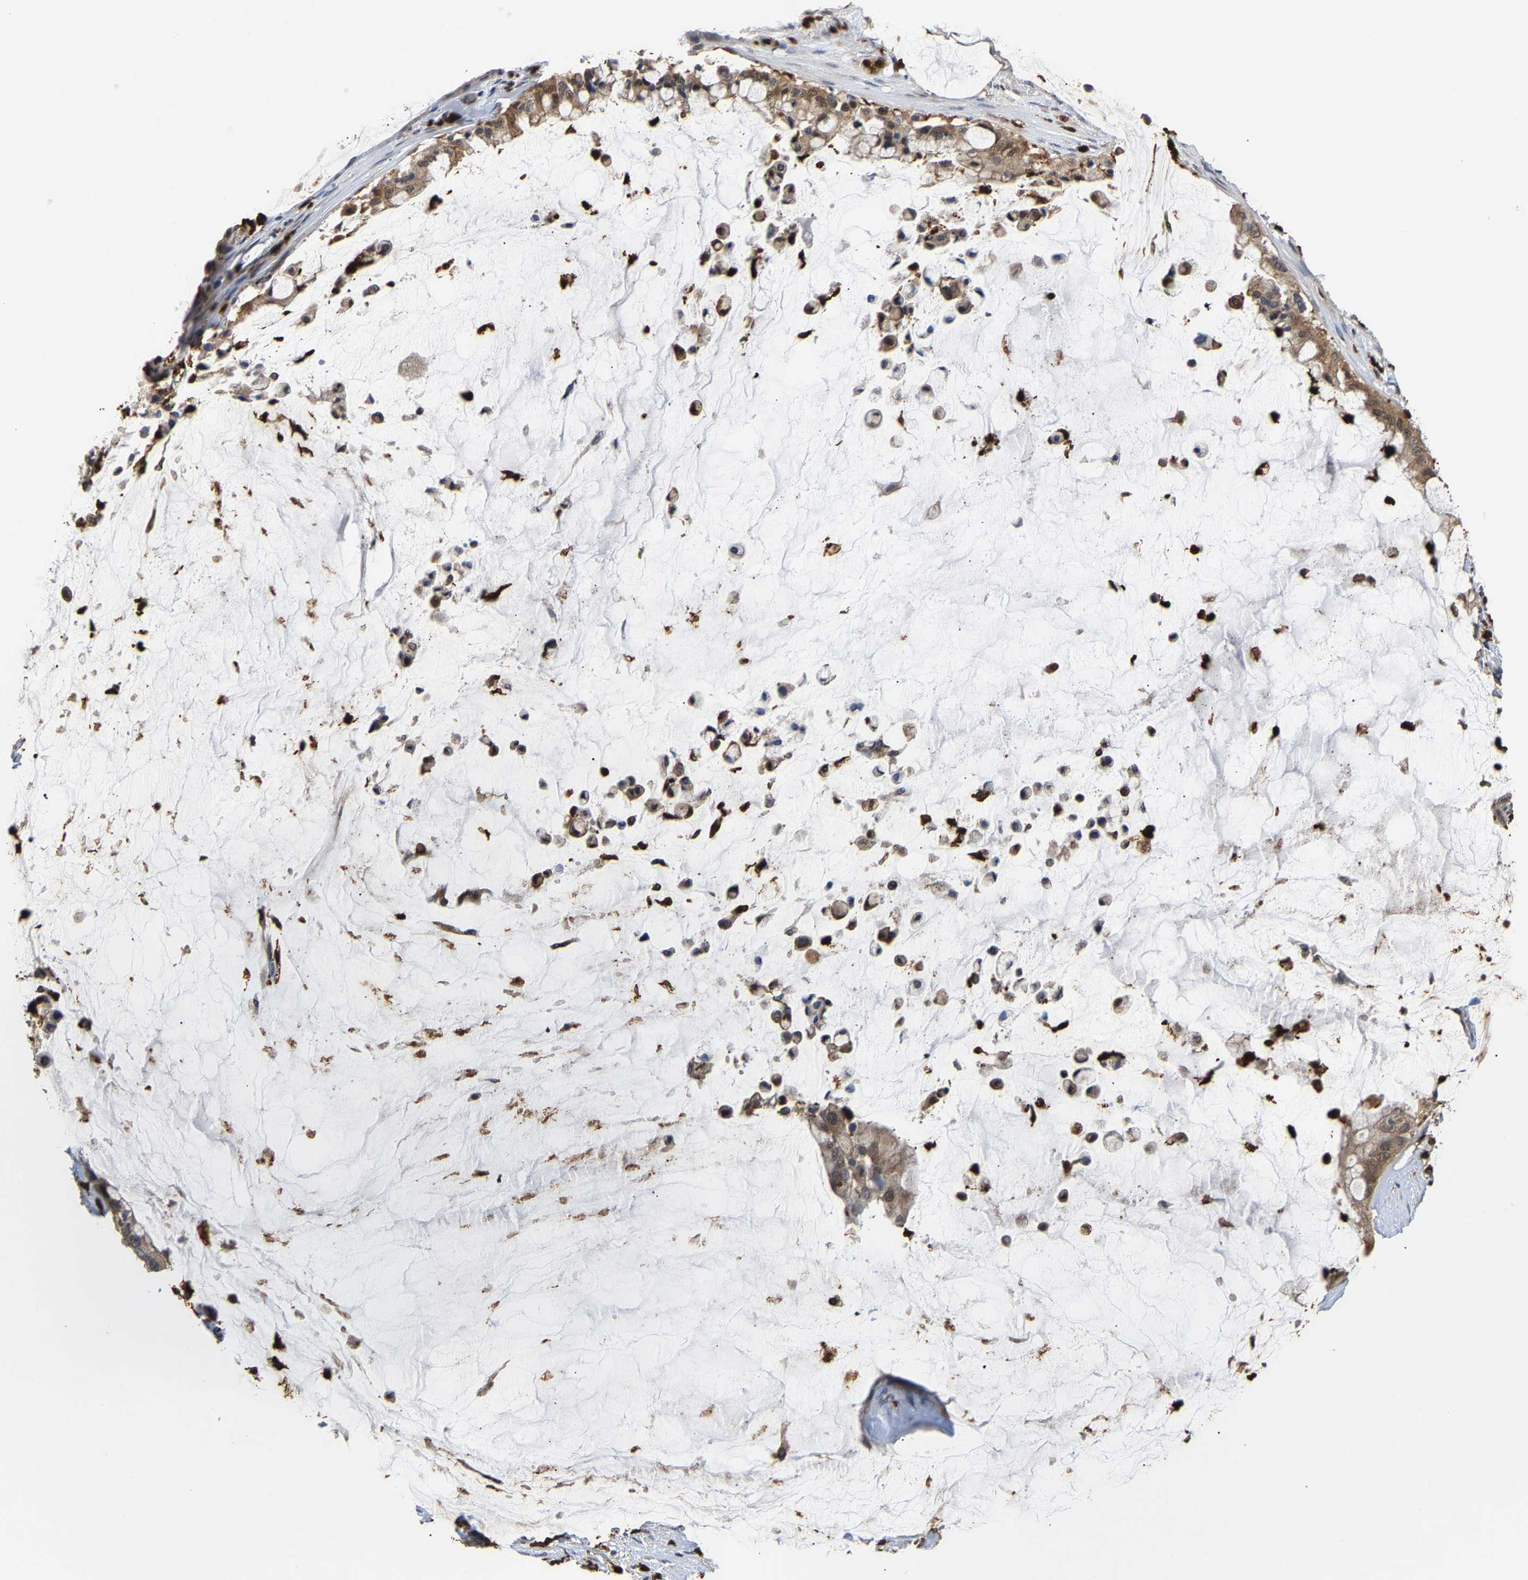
{"staining": {"intensity": "weak", "quantity": ">75%", "location": "cytoplasmic/membranous,nuclear"}, "tissue": "pancreatic cancer", "cell_type": "Tumor cells", "image_type": "cancer", "snomed": [{"axis": "morphology", "description": "Adenocarcinoma, NOS"}, {"axis": "topography", "description": "Pancreas"}], "caption": "An immunohistochemistry histopathology image of tumor tissue is shown. Protein staining in brown highlights weak cytoplasmic/membranous and nuclear positivity in pancreatic cancer within tumor cells. Nuclei are stained in blue.", "gene": "TDRD7", "patient": {"sex": "male", "age": 41}}